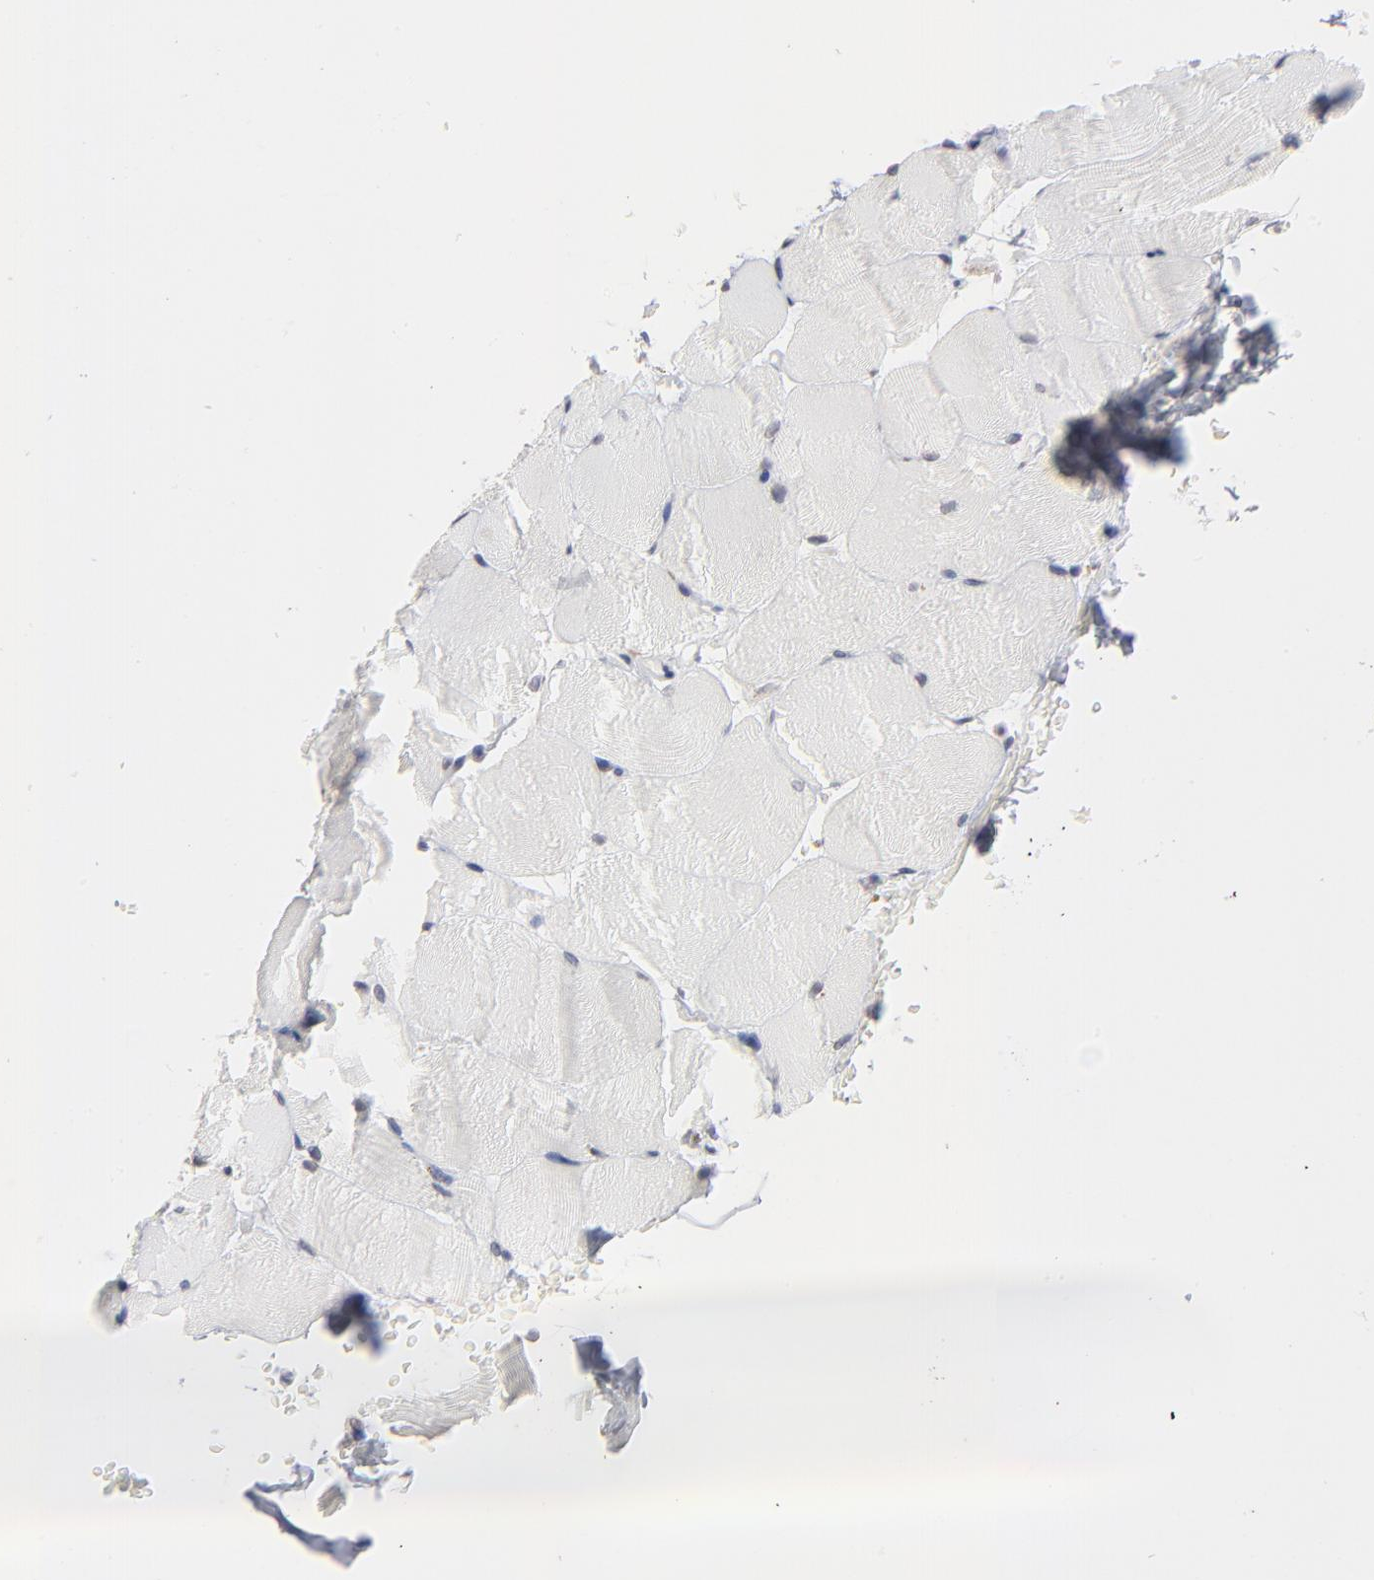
{"staining": {"intensity": "negative", "quantity": "none", "location": "none"}, "tissue": "skeletal muscle", "cell_type": "Myocytes", "image_type": "normal", "snomed": [{"axis": "morphology", "description": "Normal tissue, NOS"}, {"axis": "topography", "description": "Skeletal muscle"}], "caption": "Histopathology image shows no protein staining in myocytes of unremarkable skeletal muscle.", "gene": "MBIP", "patient": {"sex": "female", "age": 37}}